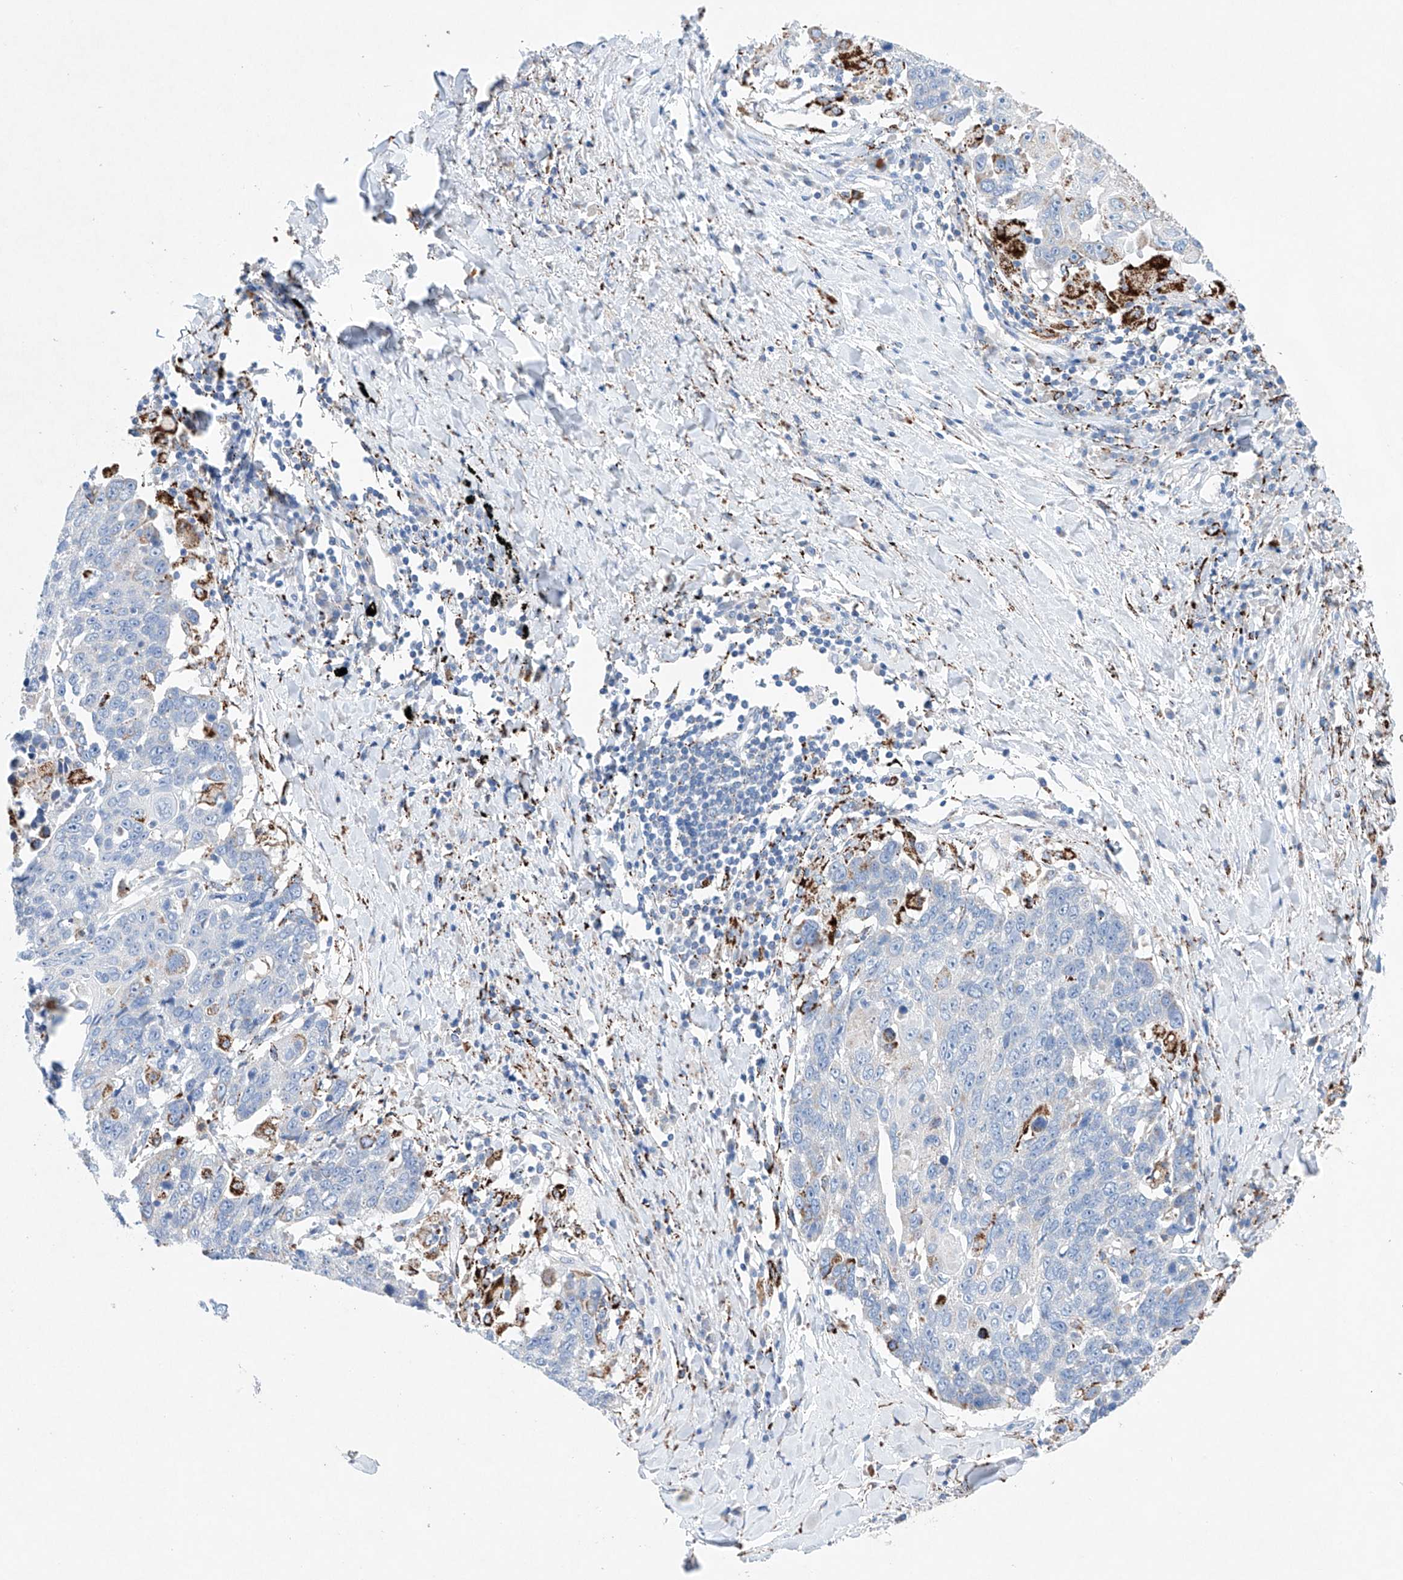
{"staining": {"intensity": "negative", "quantity": "none", "location": "none"}, "tissue": "lung cancer", "cell_type": "Tumor cells", "image_type": "cancer", "snomed": [{"axis": "morphology", "description": "Squamous cell carcinoma, NOS"}, {"axis": "topography", "description": "Lung"}], "caption": "This histopathology image is of squamous cell carcinoma (lung) stained with immunohistochemistry (IHC) to label a protein in brown with the nuclei are counter-stained blue. There is no staining in tumor cells.", "gene": "NRROS", "patient": {"sex": "male", "age": 66}}